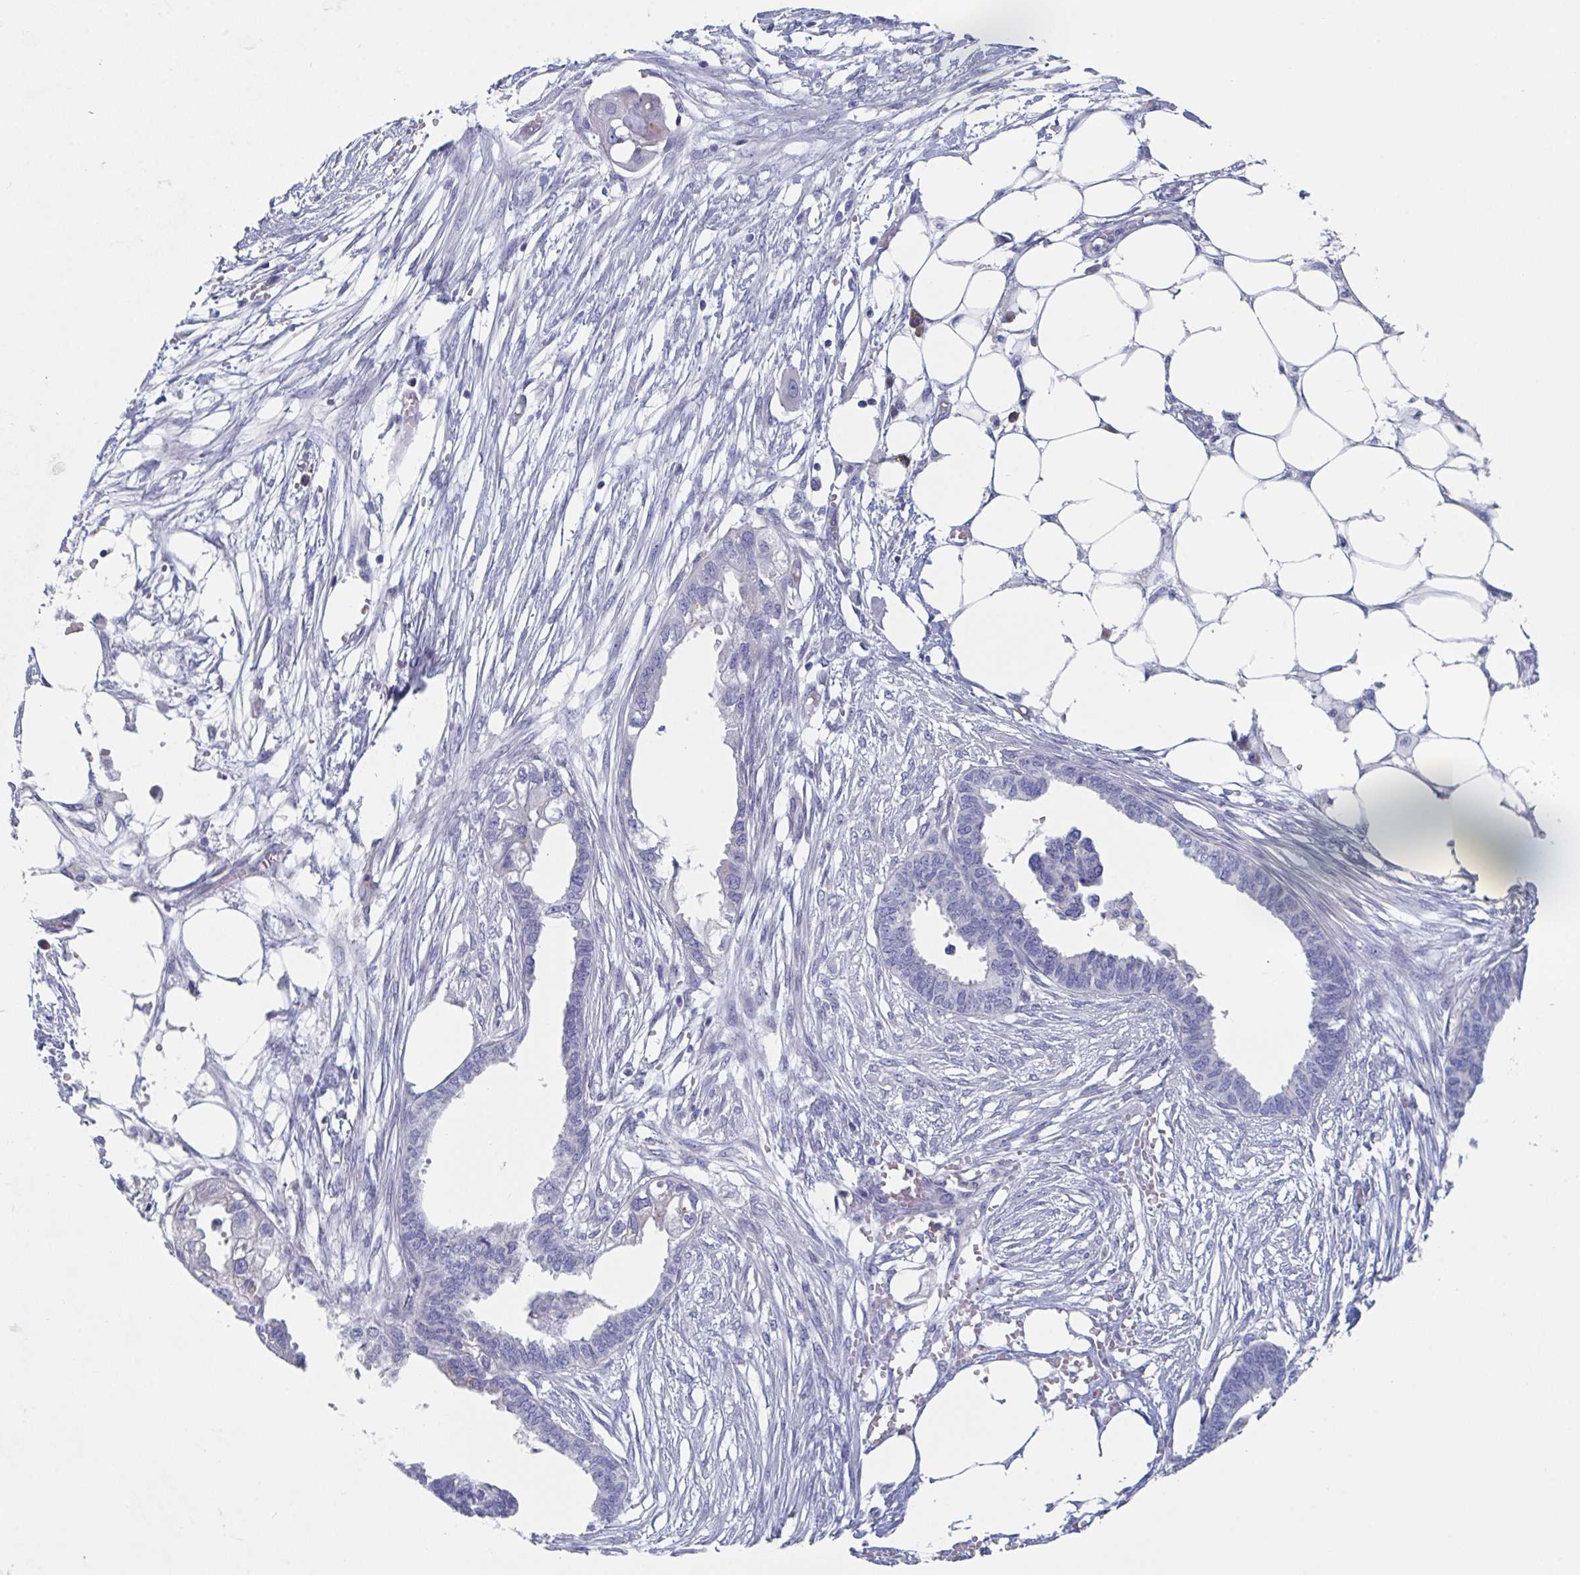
{"staining": {"intensity": "negative", "quantity": "none", "location": "none"}, "tissue": "endometrial cancer", "cell_type": "Tumor cells", "image_type": "cancer", "snomed": [{"axis": "morphology", "description": "Adenocarcinoma, NOS"}, {"axis": "morphology", "description": "Adenocarcinoma, metastatic, NOS"}, {"axis": "topography", "description": "Adipose tissue"}, {"axis": "topography", "description": "Endometrium"}], "caption": "High magnification brightfield microscopy of endometrial cancer stained with DAB (brown) and counterstained with hematoxylin (blue): tumor cells show no significant positivity.", "gene": "NT5C3B", "patient": {"sex": "female", "age": 67}}